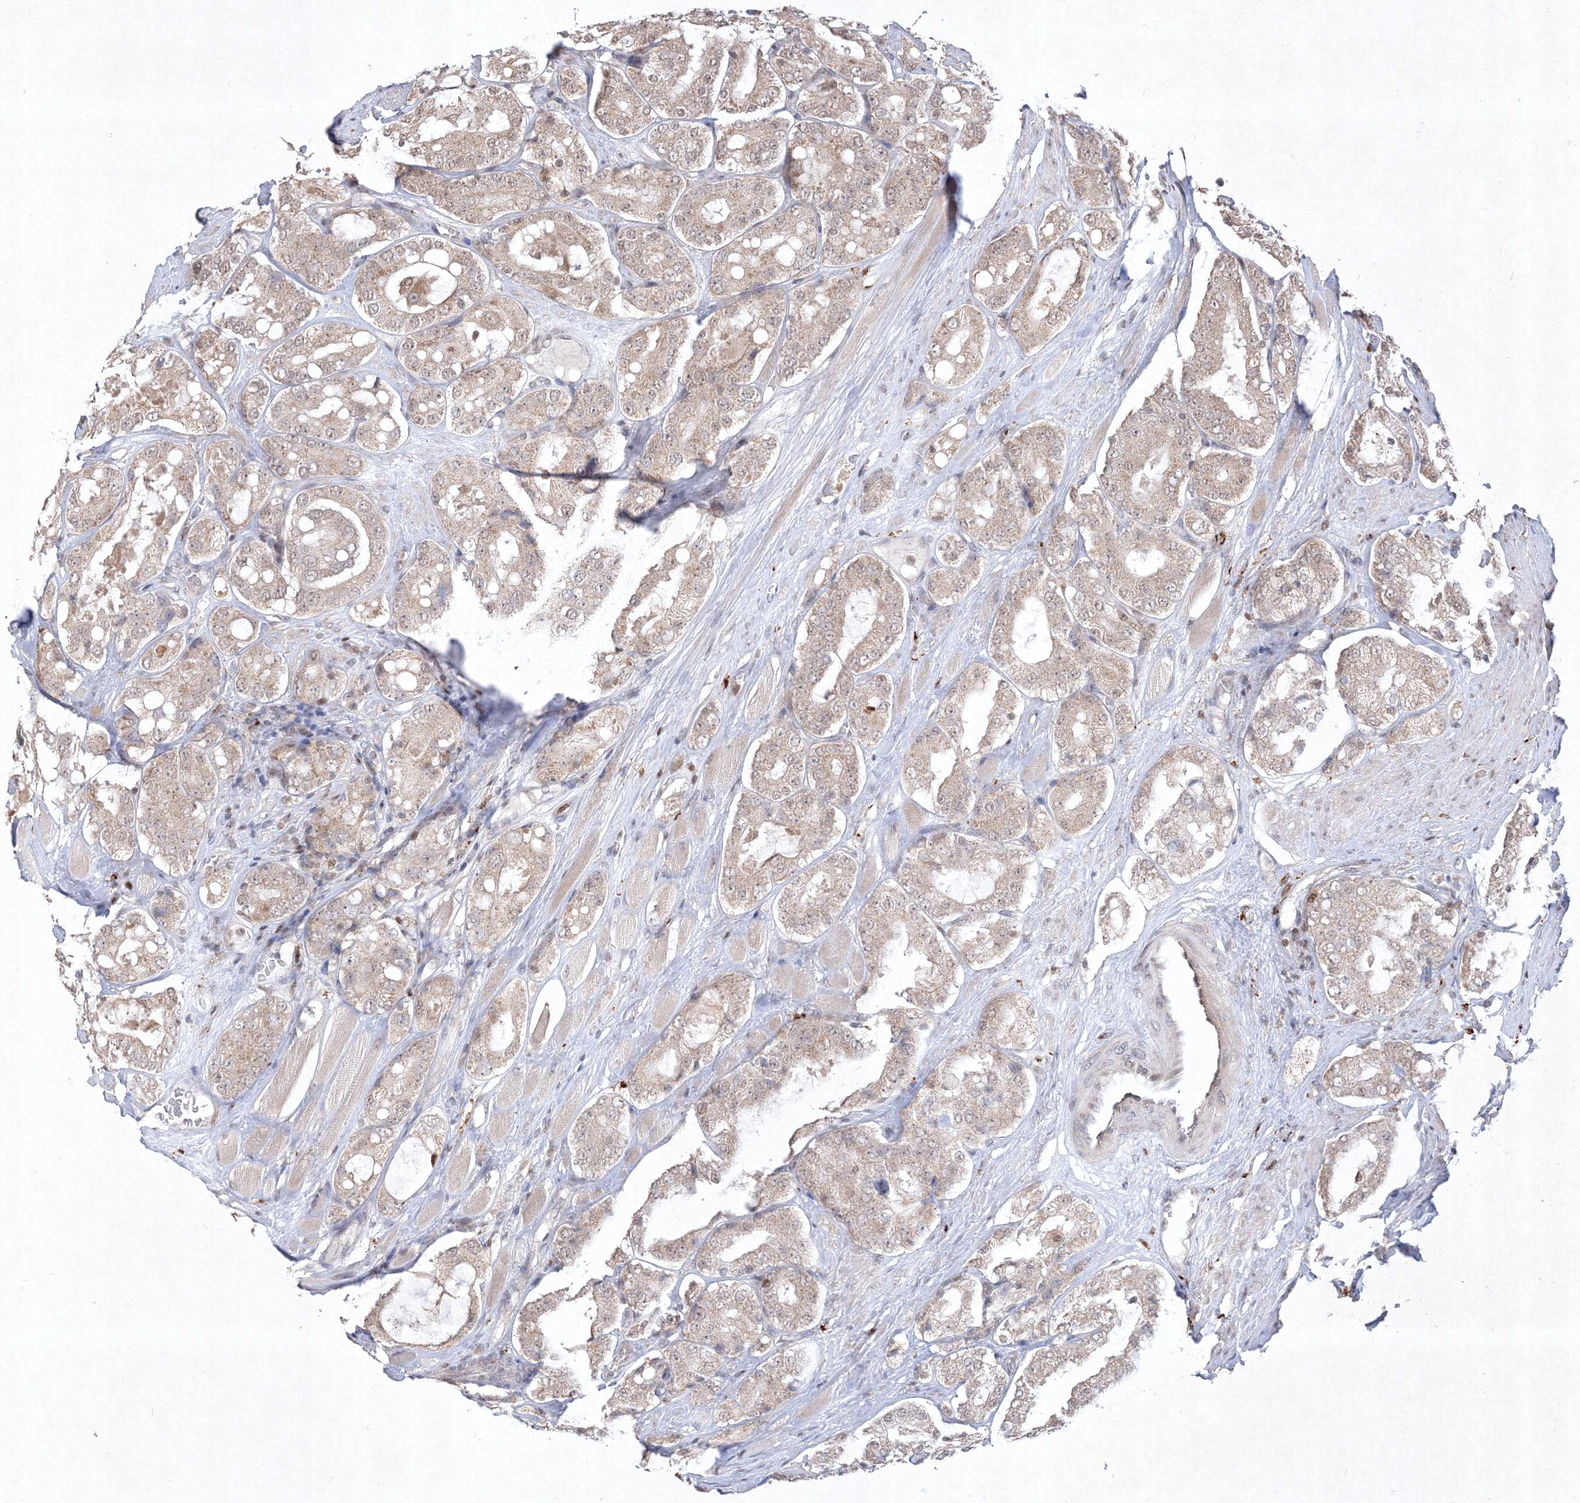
{"staining": {"intensity": "weak", "quantity": ">75%", "location": "cytoplasmic/membranous"}, "tissue": "prostate cancer", "cell_type": "Tumor cells", "image_type": "cancer", "snomed": [{"axis": "morphology", "description": "Adenocarcinoma, High grade"}, {"axis": "topography", "description": "Prostate"}], "caption": "A high-resolution histopathology image shows IHC staining of prostate cancer, which shows weak cytoplasmic/membranous expression in about >75% of tumor cells.", "gene": "TAB1", "patient": {"sex": "male", "age": 65}}